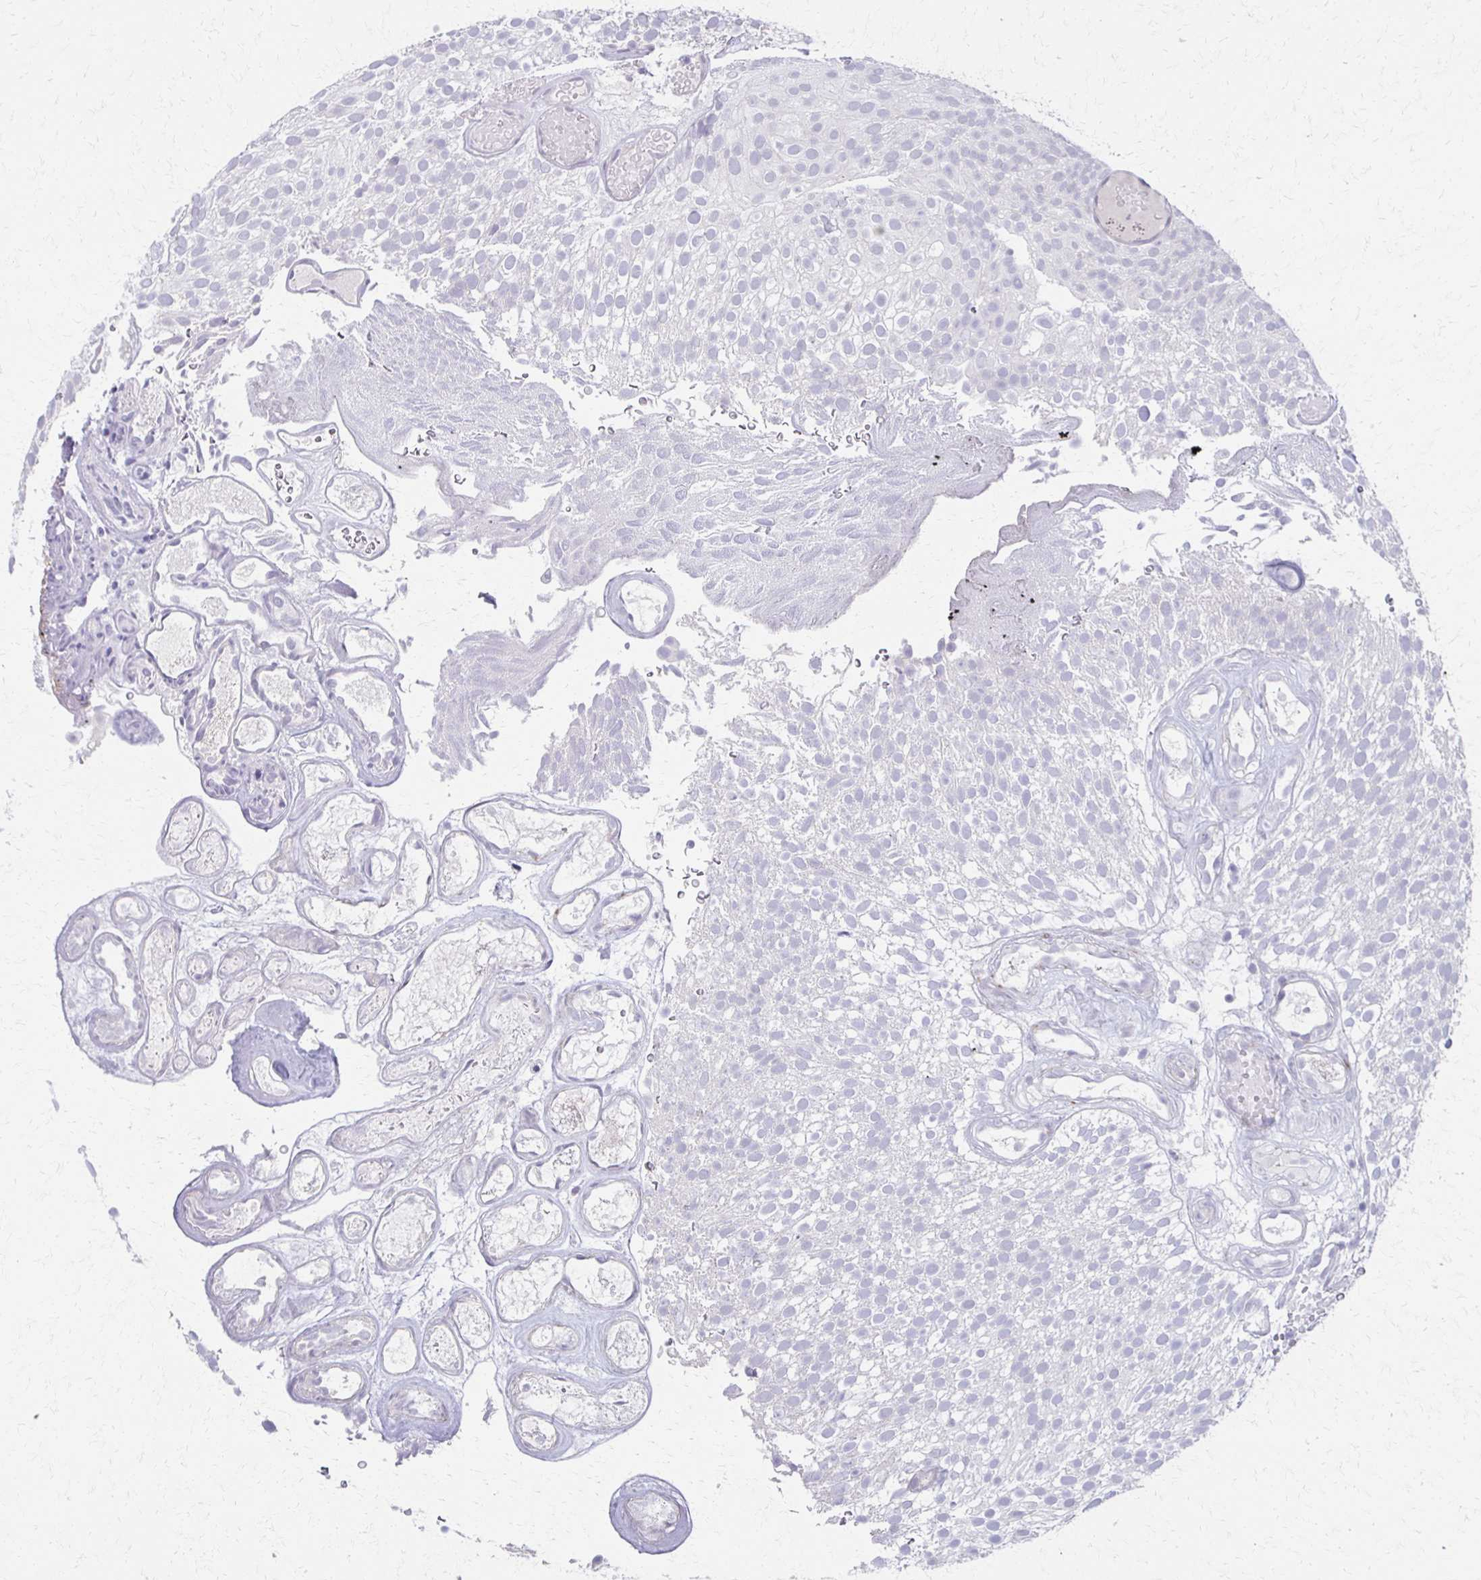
{"staining": {"intensity": "negative", "quantity": "none", "location": "none"}, "tissue": "urothelial cancer", "cell_type": "Tumor cells", "image_type": "cancer", "snomed": [{"axis": "morphology", "description": "Urothelial carcinoma, Low grade"}, {"axis": "topography", "description": "Urinary bladder"}], "caption": "Tumor cells are negative for protein expression in human urothelial carcinoma (low-grade). (DAB (3,3'-diaminobenzidine) immunohistochemistry visualized using brightfield microscopy, high magnification).", "gene": "FOXO4", "patient": {"sex": "male", "age": 78}}